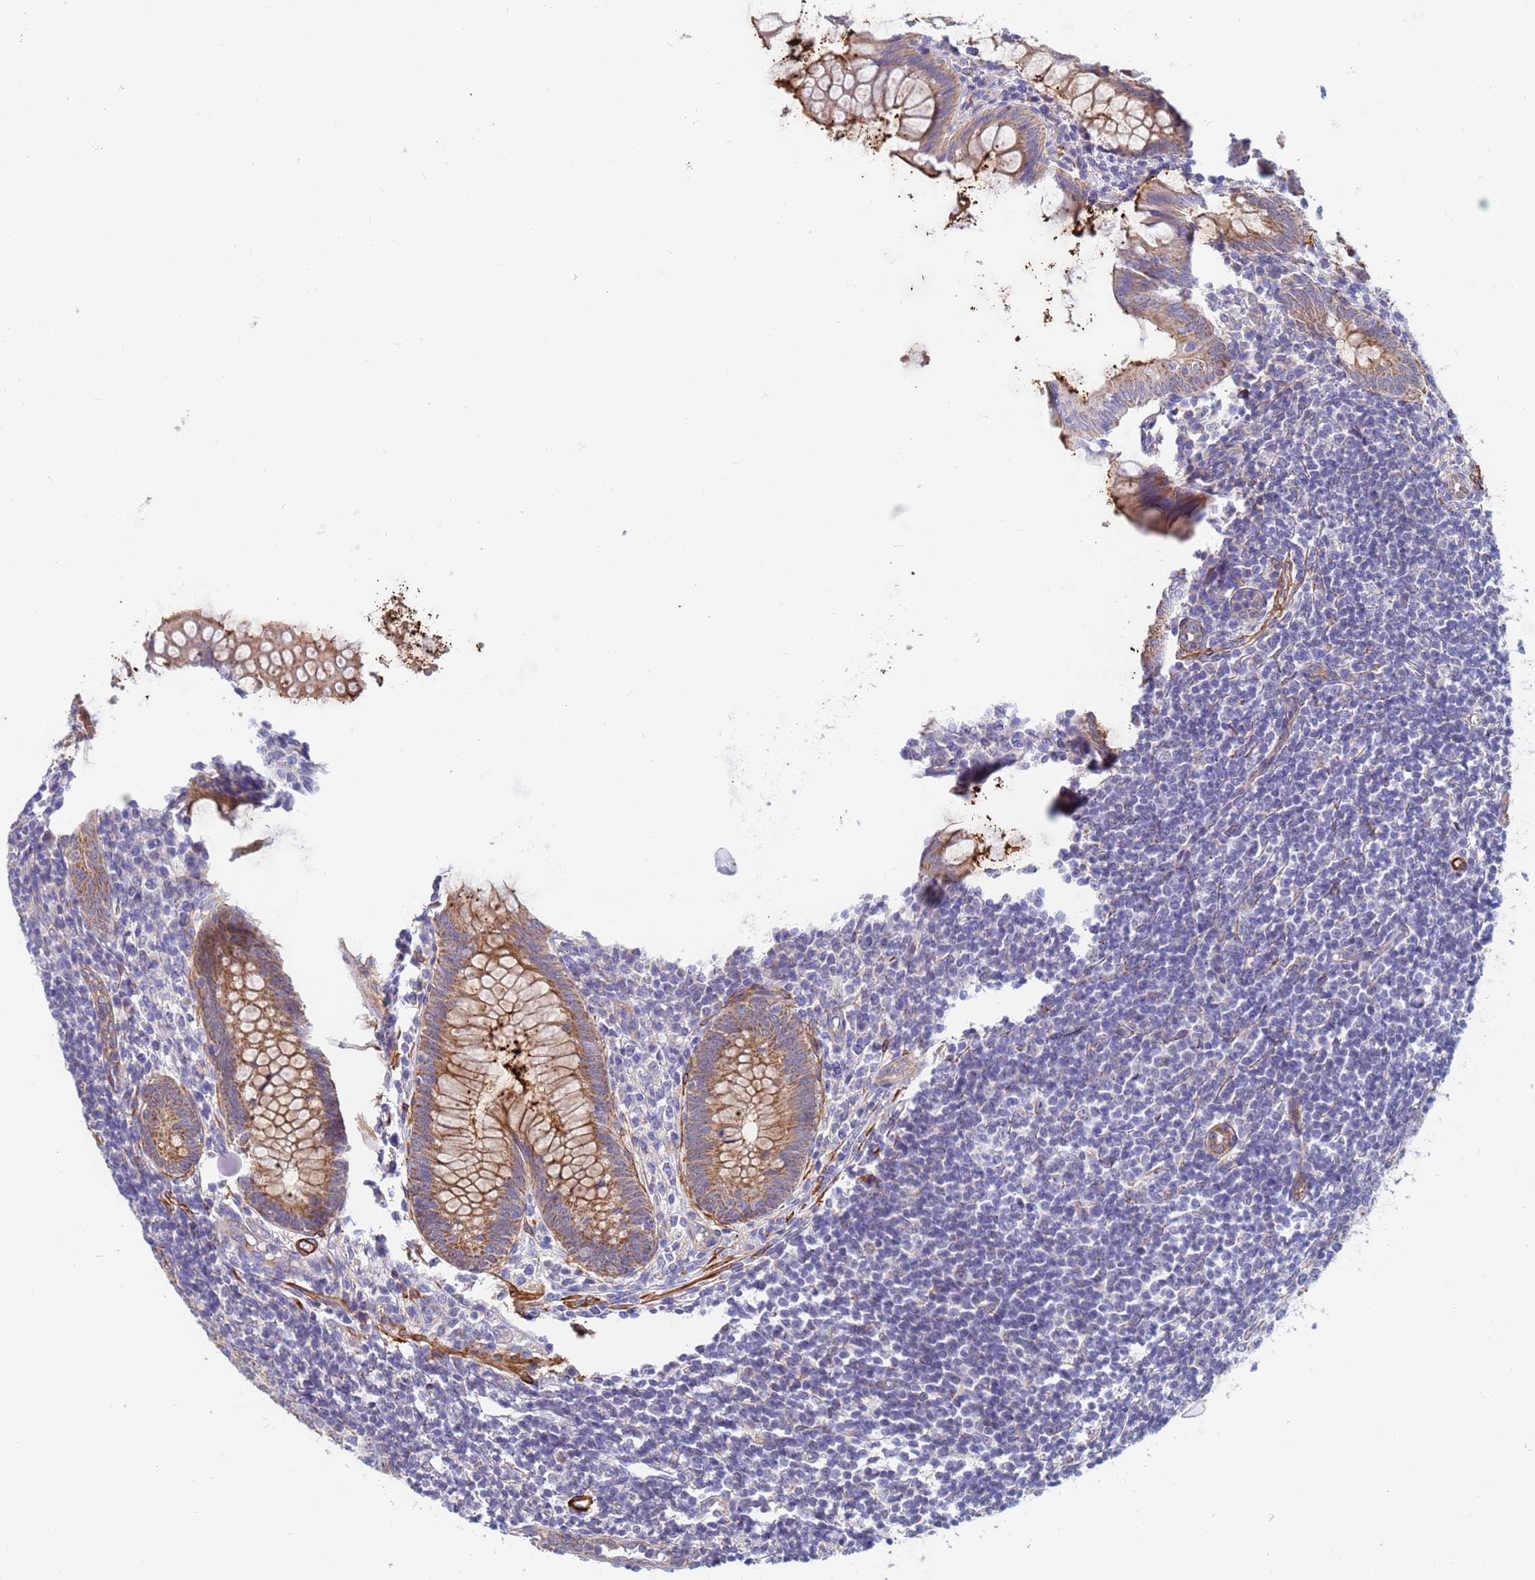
{"staining": {"intensity": "moderate", "quantity": ">75%", "location": "cytoplasmic/membranous"}, "tissue": "appendix", "cell_type": "Glandular cells", "image_type": "normal", "snomed": [{"axis": "morphology", "description": "Normal tissue, NOS"}, {"axis": "topography", "description": "Appendix"}], "caption": "Immunohistochemistry of benign appendix reveals medium levels of moderate cytoplasmic/membranous staining in about >75% of glandular cells. Nuclei are stained in blue.", "gene": "SDR39U1", "patient": {"sex": "female", "age": 33}}